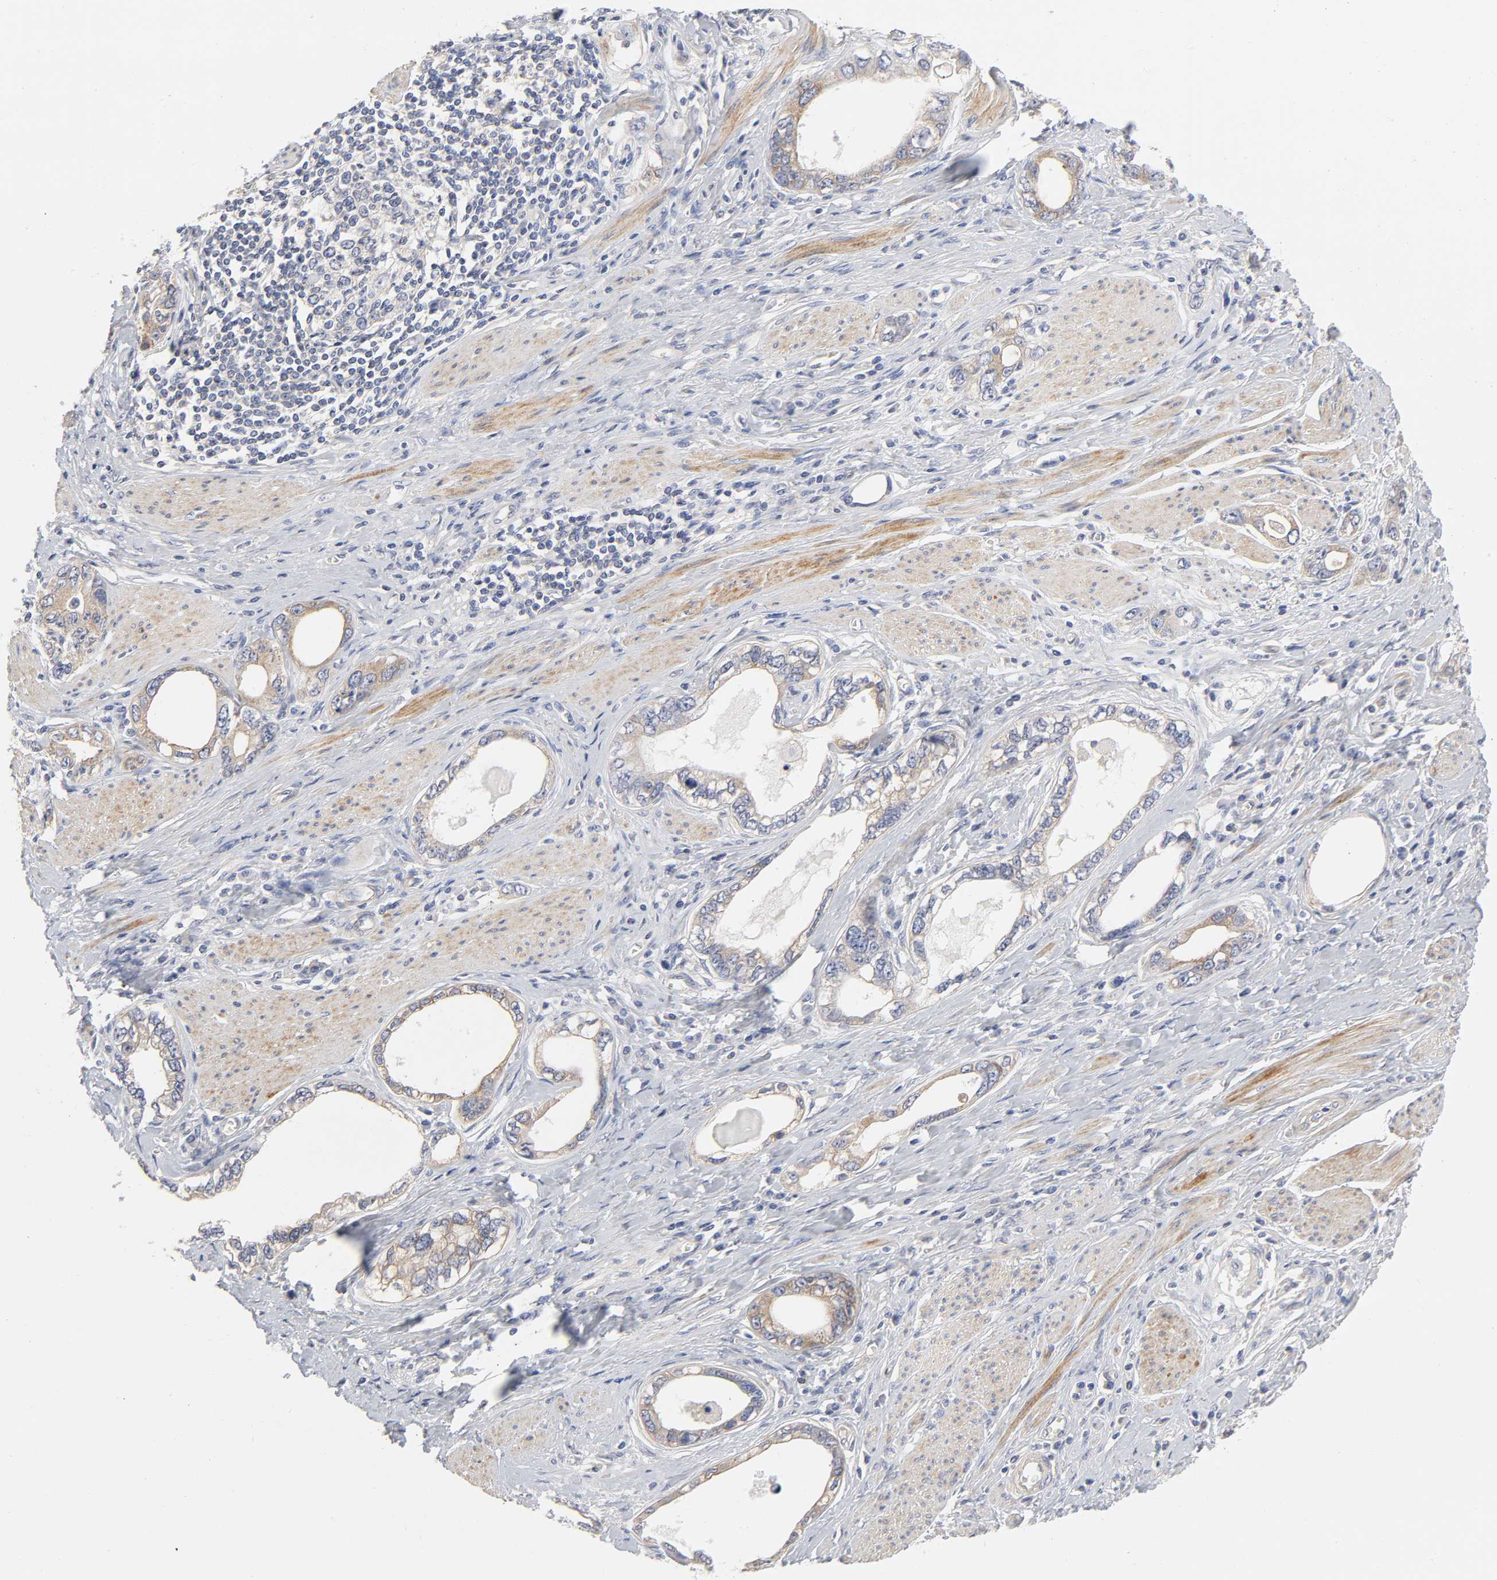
{"staining": {"intensity": "moderate", "quantity": ">75%", "location": "cytoplasmic/membranous"}, "tissue": "stomach cancer", "cell_type": "Tumor cells", "image_type": "cancer", "snomed": [{"axis": "morphology", "description": "Adenocarcinoma, NOS"}, {"axis": "topography", "description": "Stomach, lower"}], "caption": "Tumor cells demonstrate medium levels of moderate cytoplasmic/membranous staining in approximately >75% of cells in adenocarcinoma (stomach).", "gene": "ROCK1", "patient": {"sex": "female", "age": 93}}